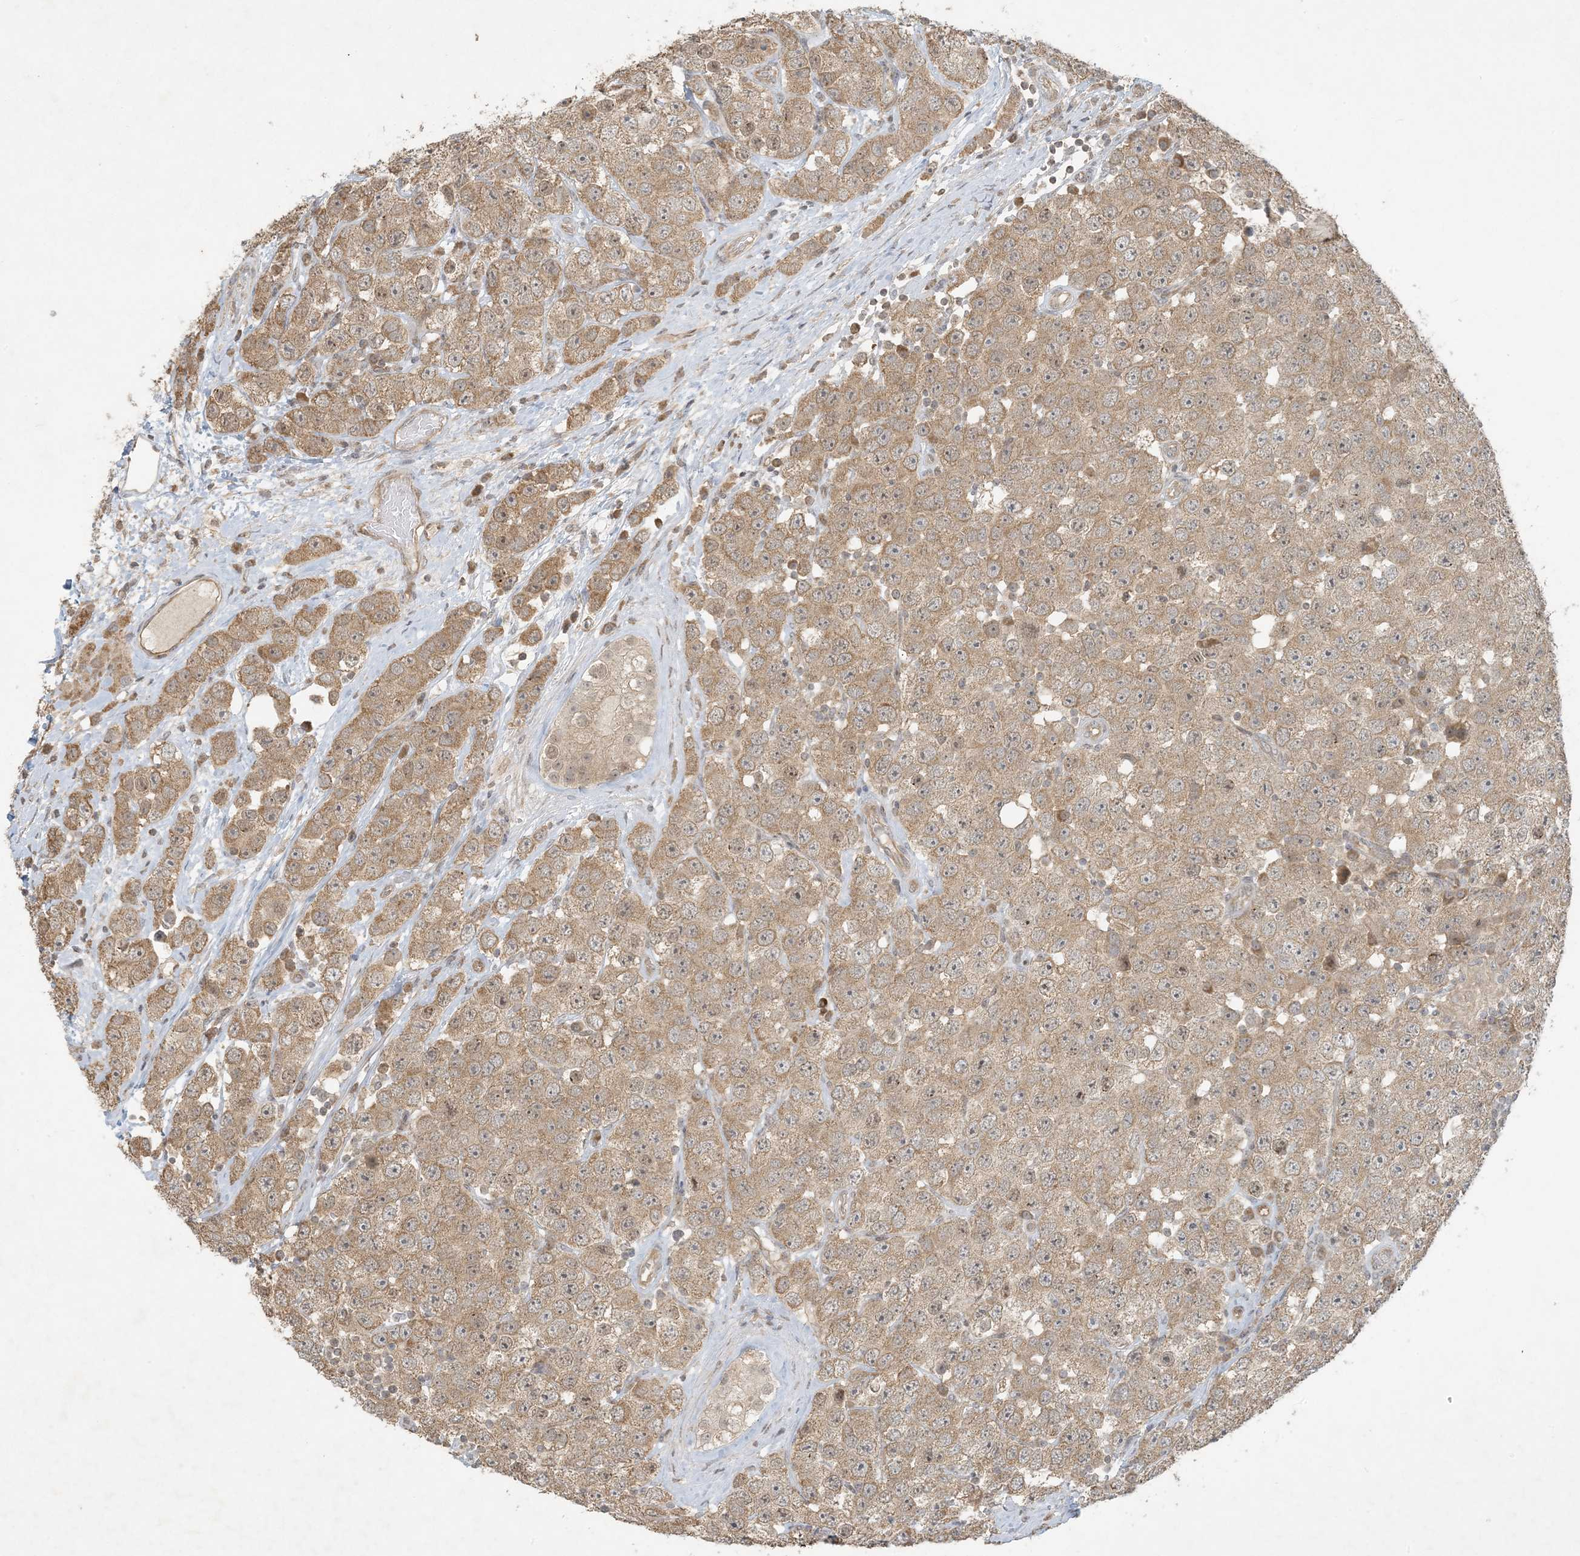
{"staining": {"intensity": "moderate", "quantity": ">75%", "location": "cytoplasmic/membranous"}, "tissue": "testis cancer", "cell_type": "Tumor cells", "image_type": "cancer", "snomed": [{"axis": "morphology", "description": "Seminoma, NOS"}, {"axis": "topography", "description": "Testis"}], "caption": "Immunohistochemical staining of human testis seminoma reveals medium levels of moderate cytoplasmic/membranous positivity in about >75% of tumor cells.", "gene": "BCORL1", "patient": {"sex": "male", "age": 28}}